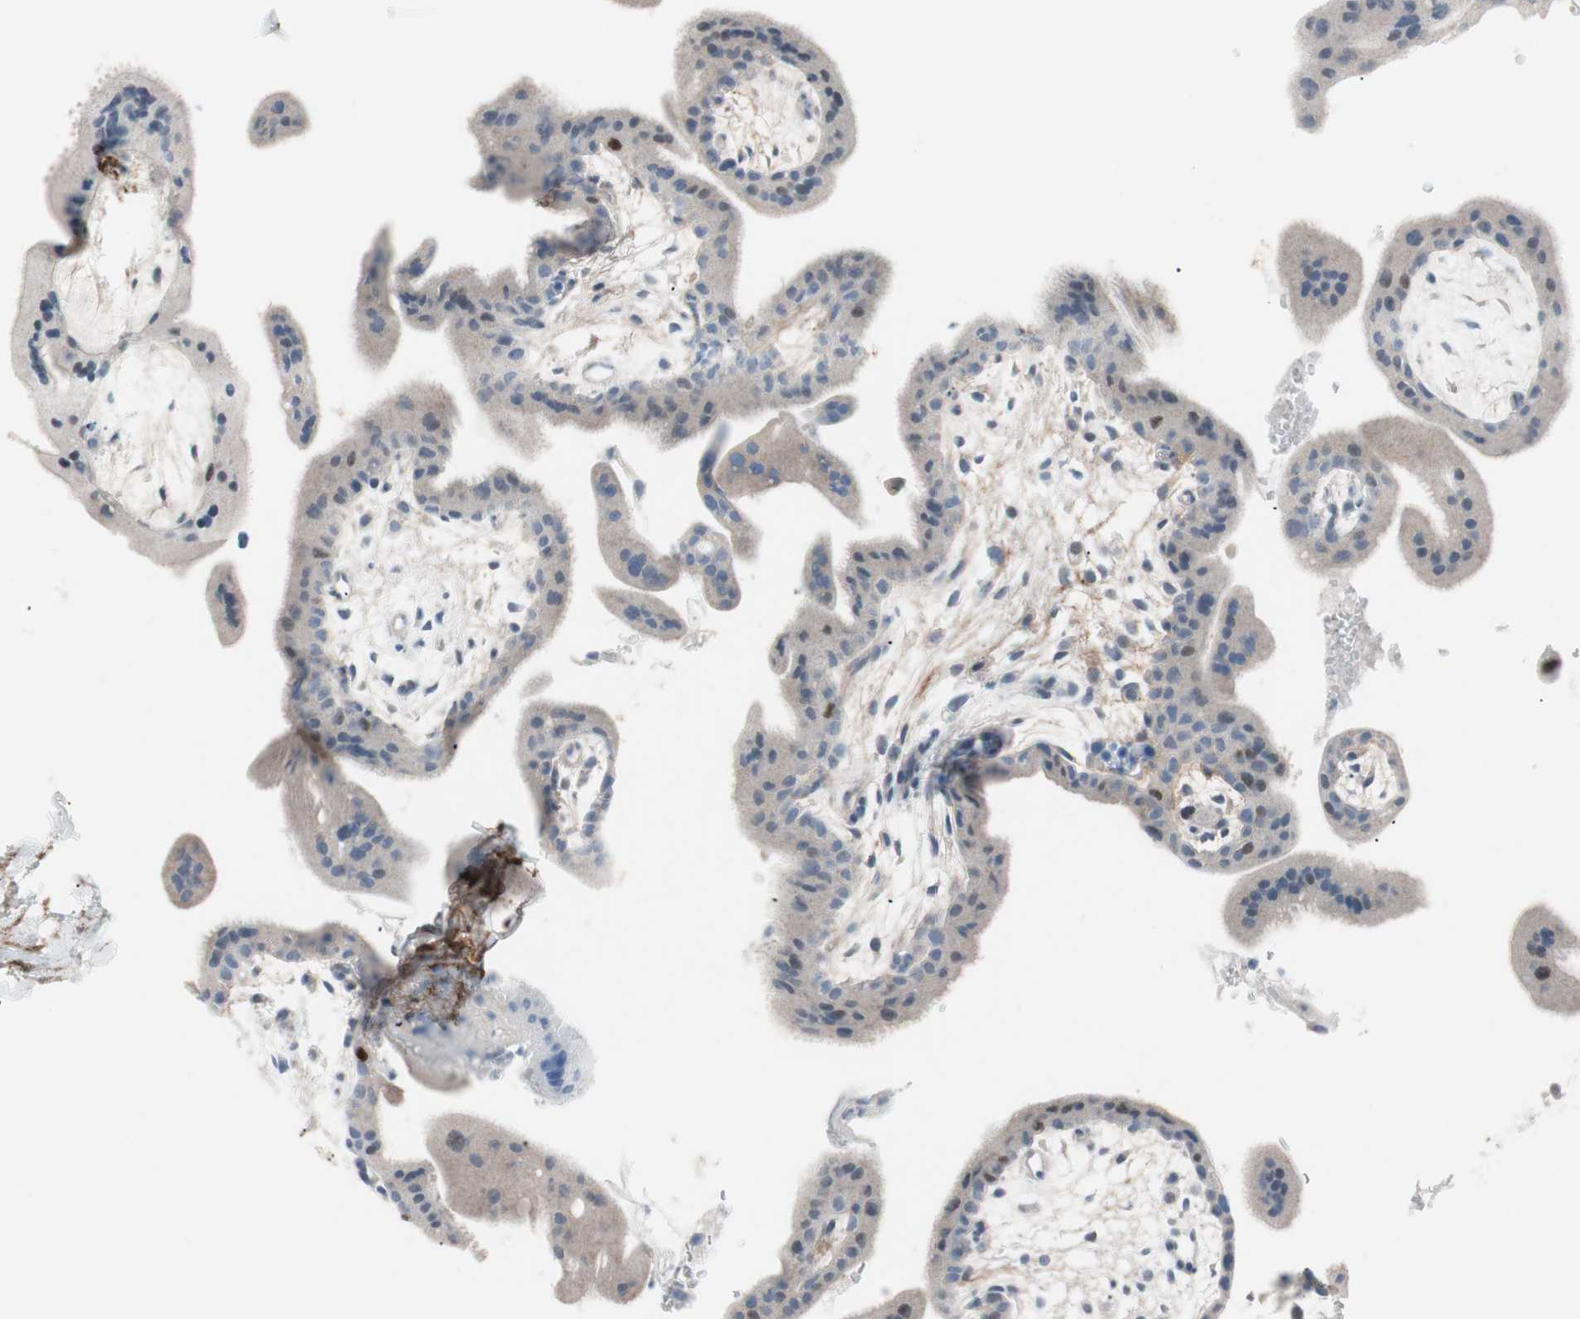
{"staining": {"intensity": "weak", "quantity": "<25%", "location": "nuclear"}, "tissue": "placenta", "cell_type": "Trophoblastic cells", "image_type": "normal", "snomed": [{"axis": "morphology", "description": "Normal tissue, NOS"}, {"axis": "topography", "description": "Placenta"}], "caption": "Human placenta stained for a protein using IHC displays no staining in trophoblastic cells.", "gene": "FOSL1", "patient": {"sex": "female", "age": 35}}